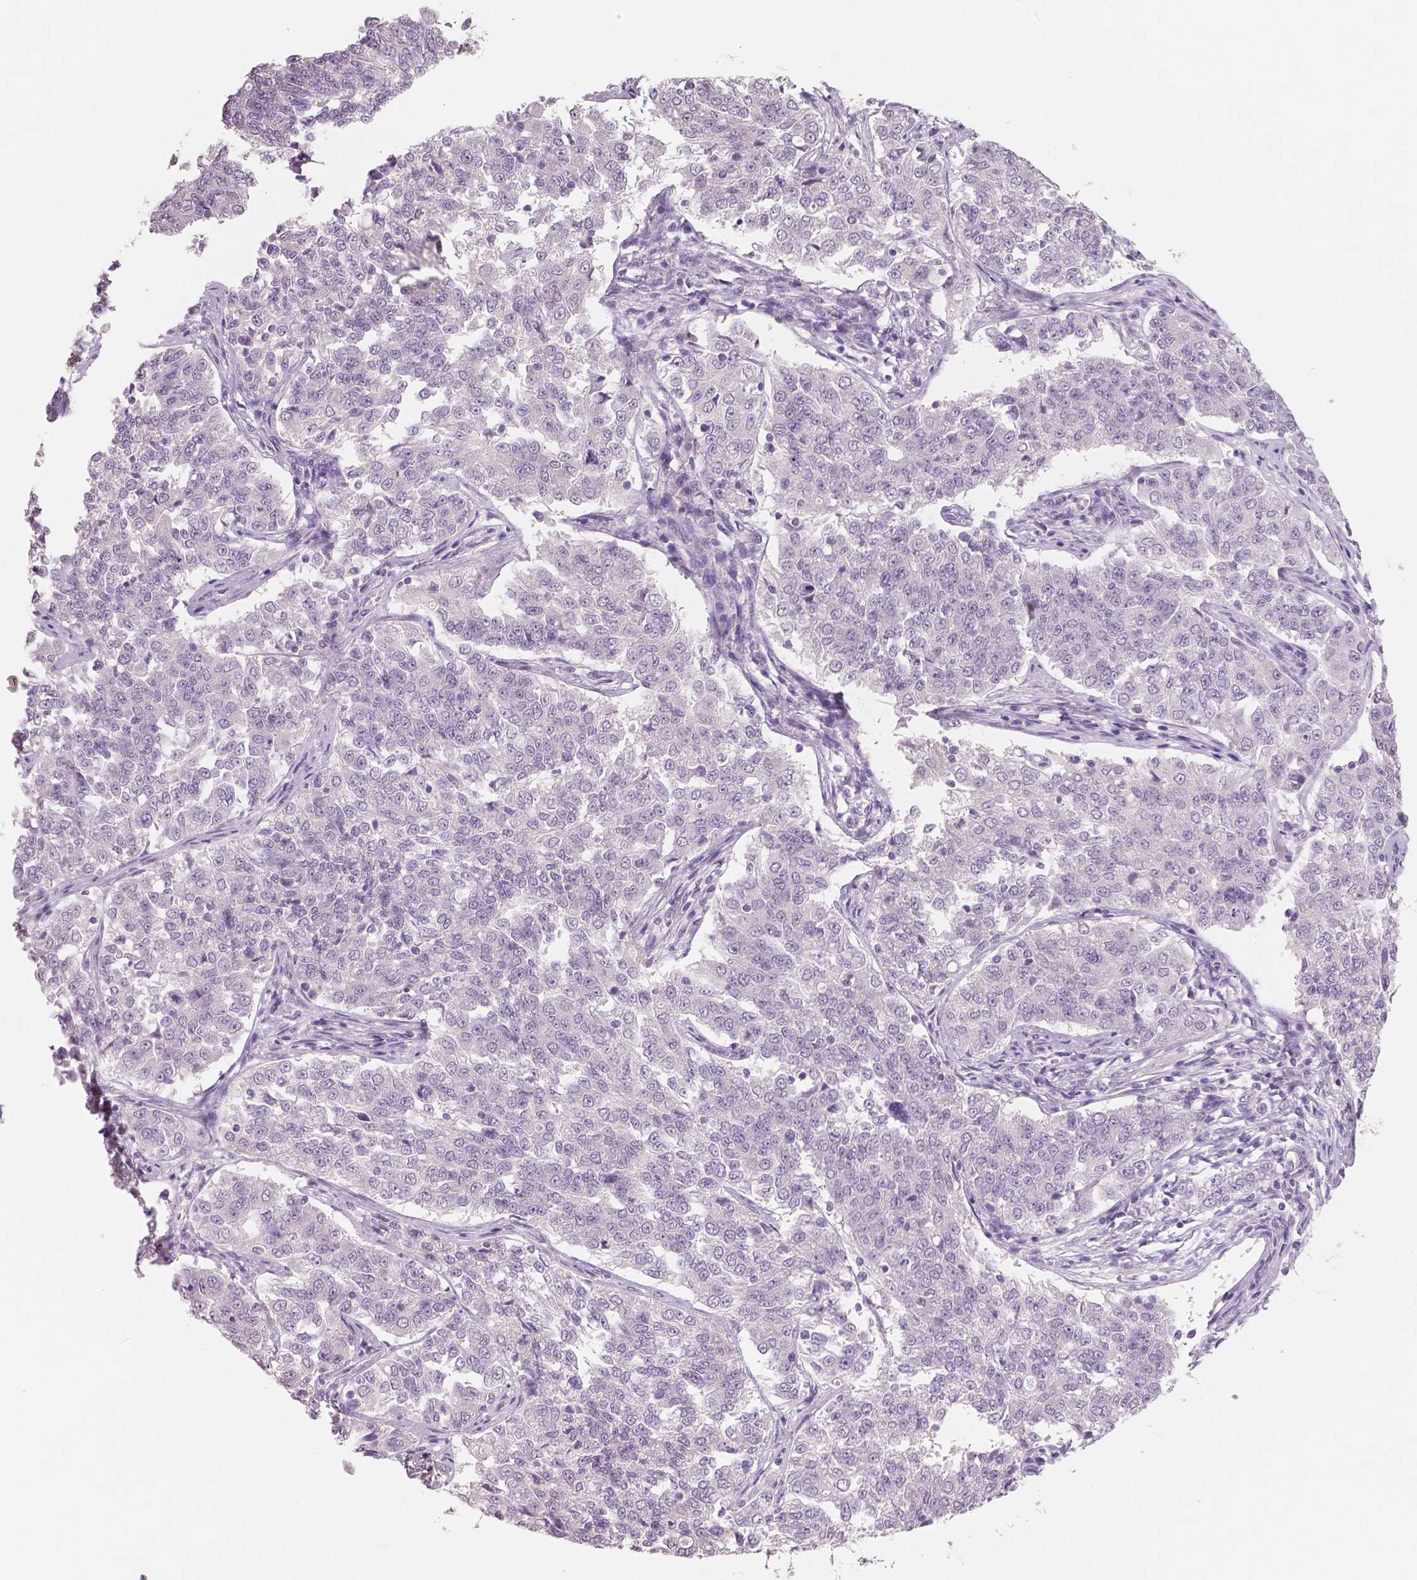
{"staining": {"intensity": "negative", "quantity": "none", "location": "none"}, "tissue": "endometrial cancer", "cell_type": "Tumor cells", "image_type": "cancer", "snomed": [{"axis": "morphology", "description": "Adenocarcinoma, NOS"}, {"axis": "topography", "description": "Endometrium"}], "caption": "High power microscopy histopathology image of an immunohistochemistry photomicrograph of adenocarcinoma (endometrial), revealing no significant expression in tumor cells.", "gene": "NECAB1", "patient": {"sex": "female", "age": 43}}